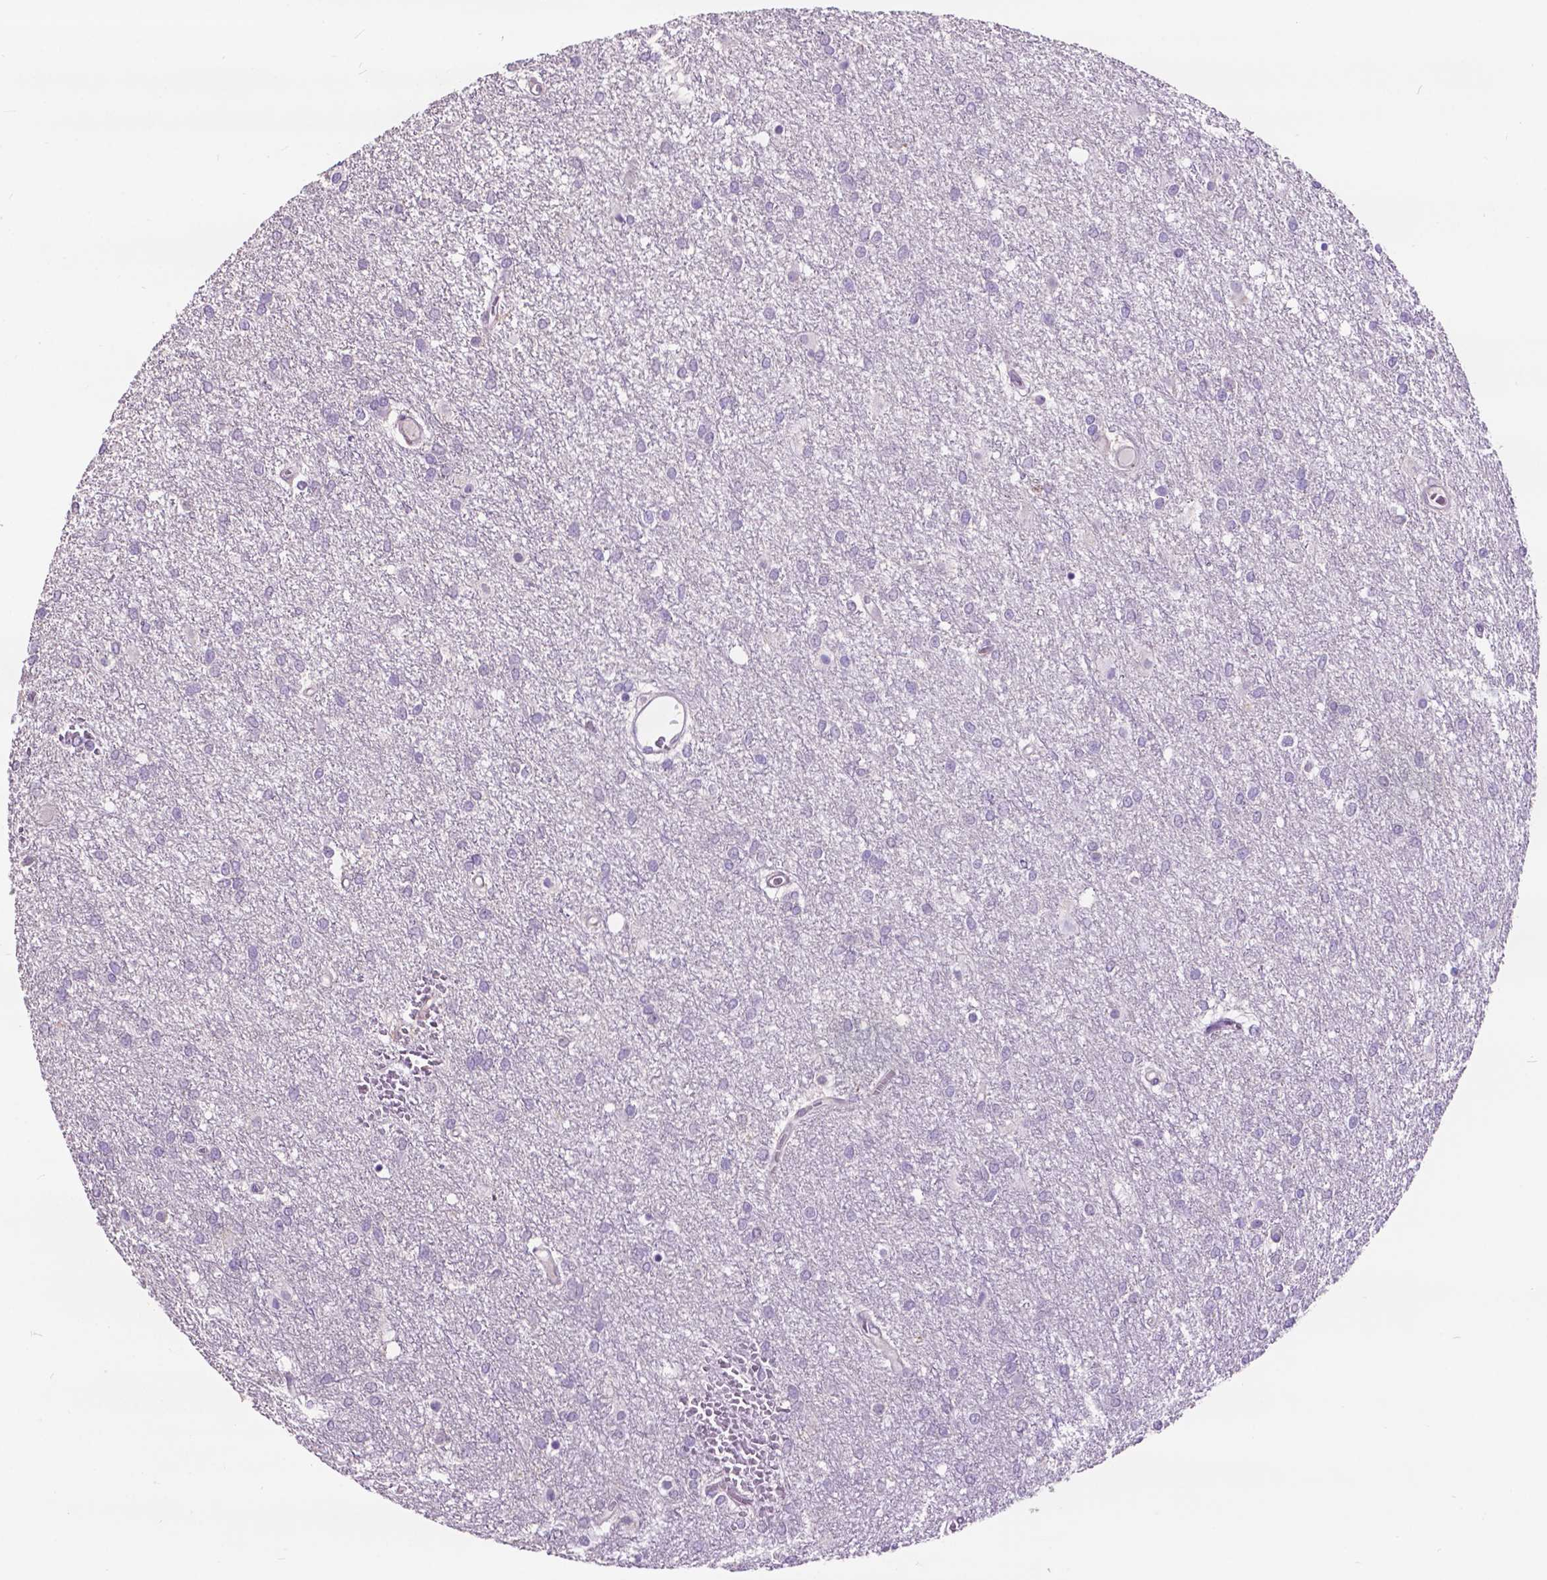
{"staining": {"intensity": "negative", "quantity": "none", "location": "none"}, "tissue": "glioma", "cell_type": "Tumor cells", "image_type": "cancer", "snomed": [{"axis": "morphology", "description": "Glioma, malignant, High grade"}, {"axis": "topography", "description": "Brain"}], "caption": "Immunohistochemistry of human glioma reveals no positivity in tumor cells.", "gene": "PLSCR1", "patient": {"sex": "female", "age": 61}}